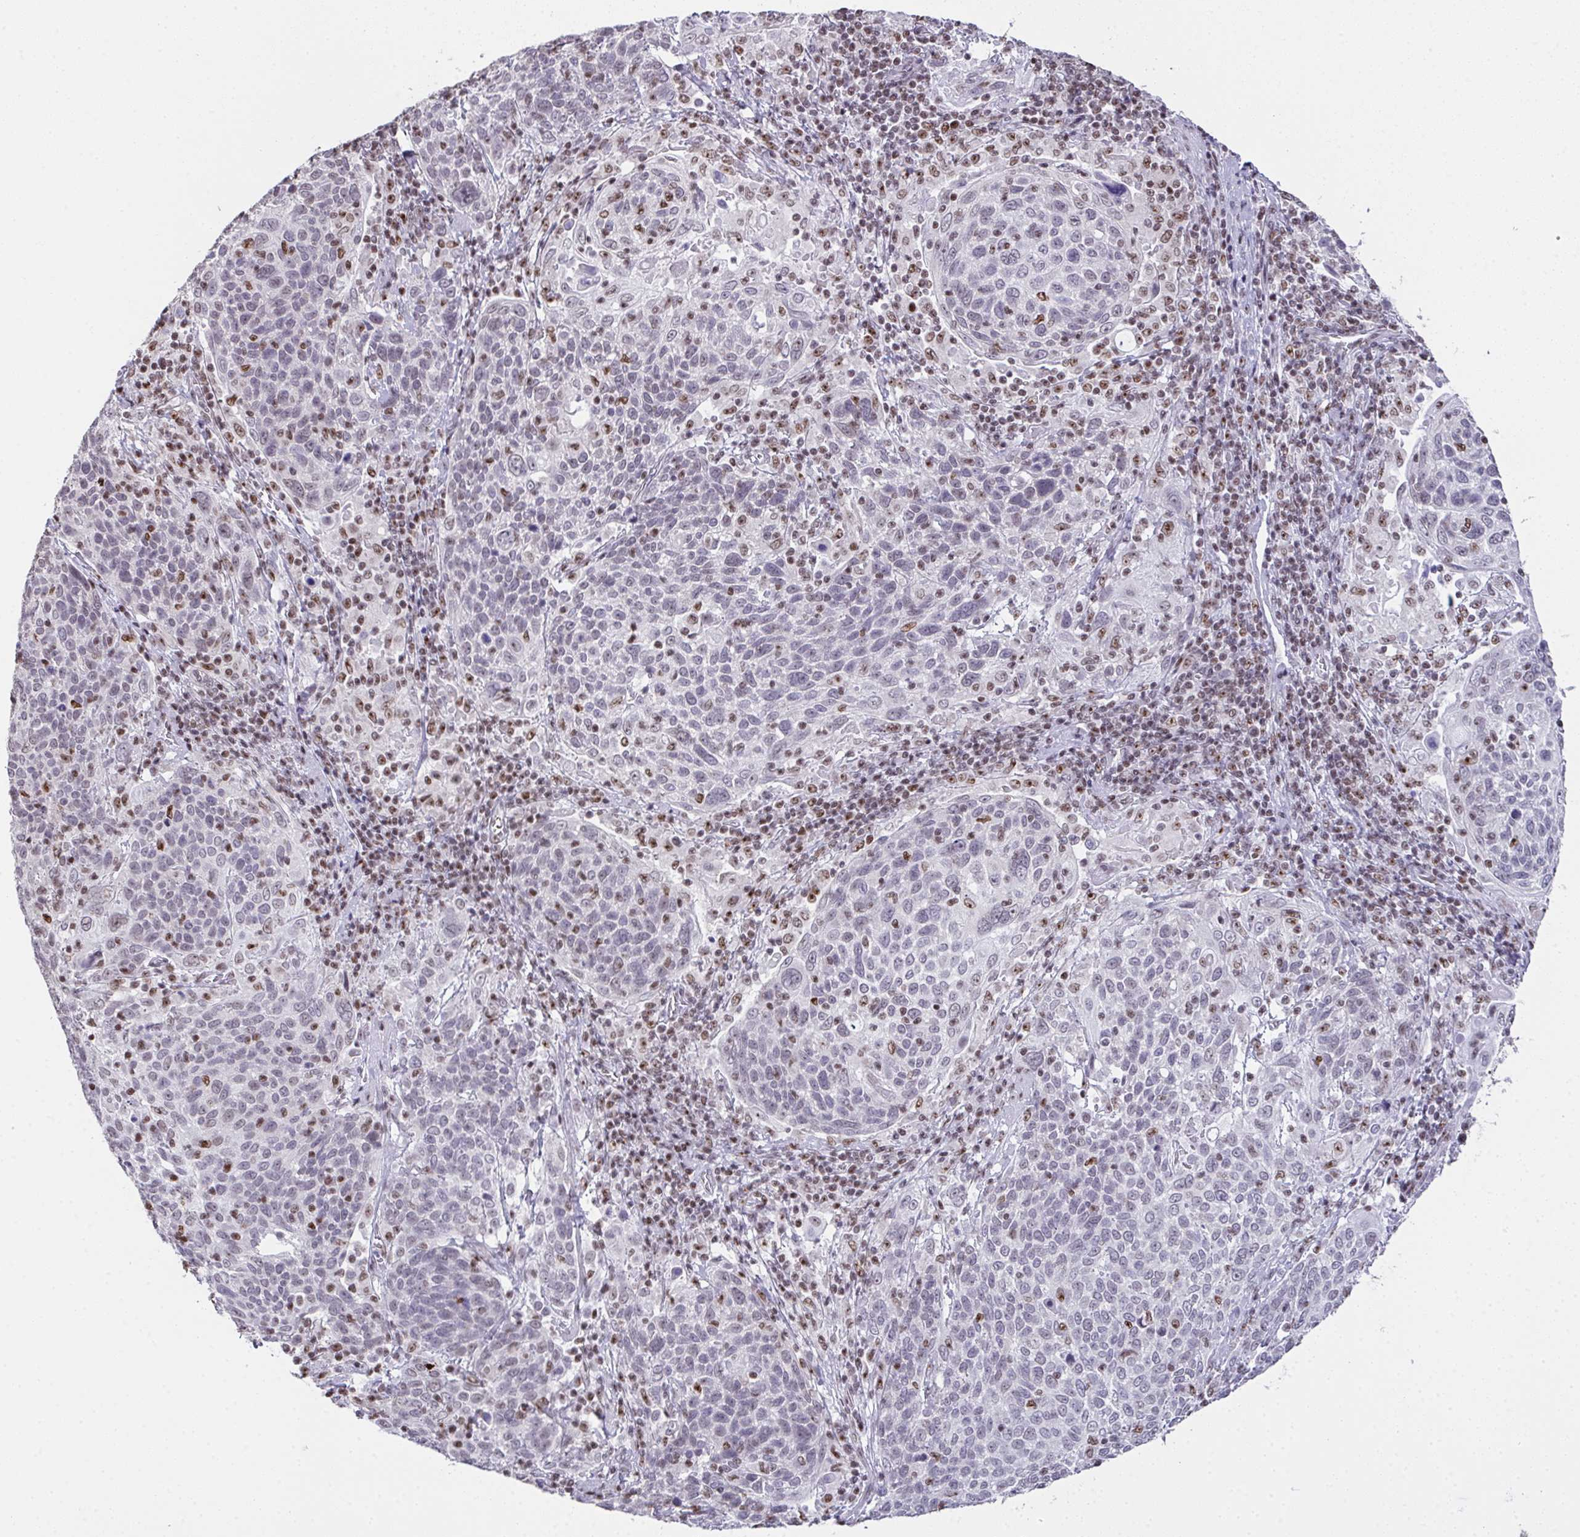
{"staining": {"intensity": "moderate", "quantity": "<25%", "location": "nuclear"}, "tissue": "cervical cancer", "cell_type": "Tumor cells", "image_type": "cancer", "snomed": [{"axis": "morphology", "description": "Squamous cell carcinoma, NOS"}, {"axis": "topography", "description": "Cervix"}], "caption": "Cervical cancer (squamous cell carcinoma) stained with a brown dye displays moderate nuclear positive staining in approximately <25% of tumor cells.", "gene": "ZNF800", "patient": {"sex": "female", "age": 61}}